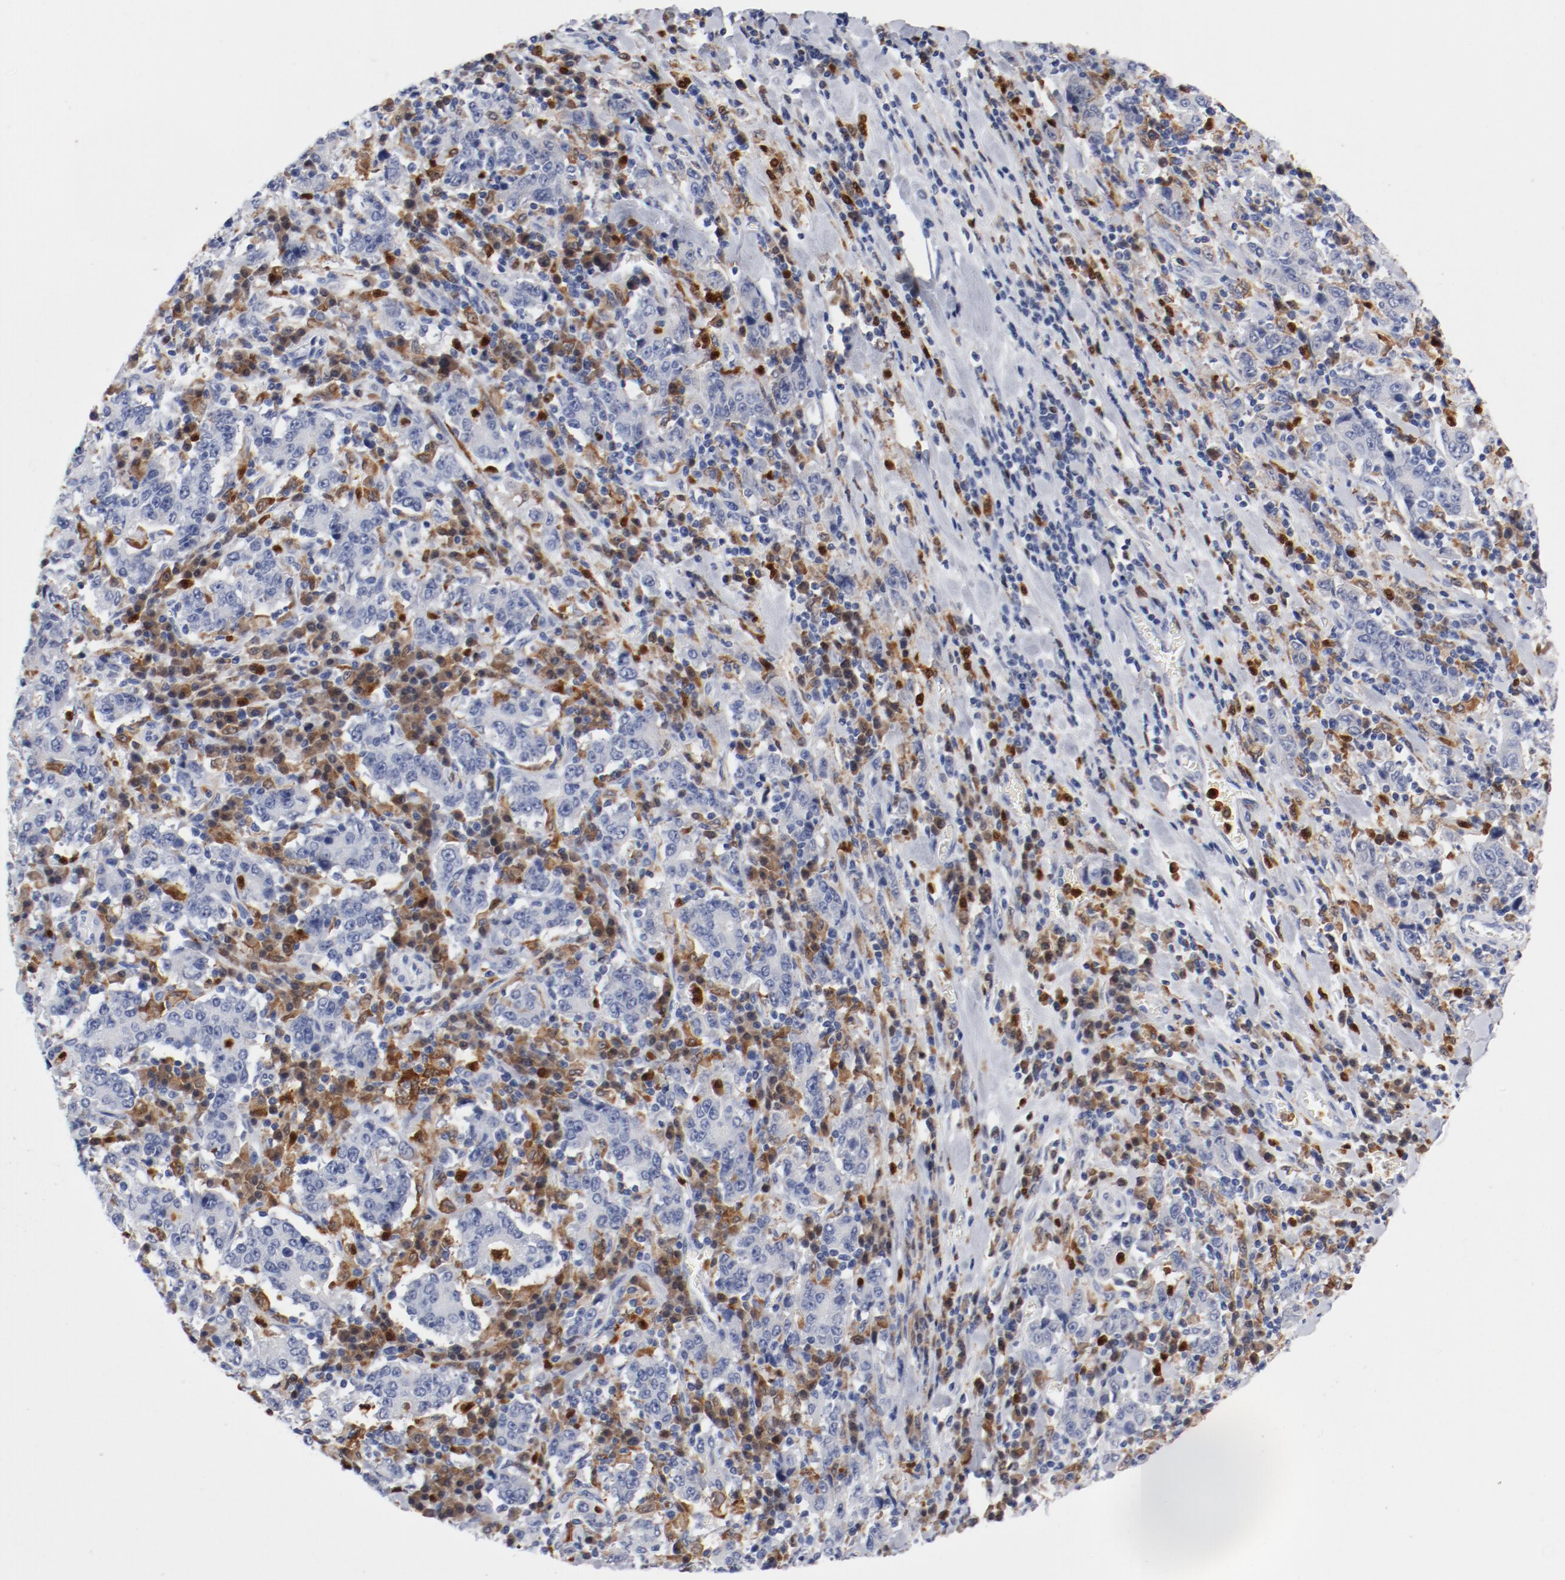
{"staining": {"intensity": "negative", "quantity": "none", "location": "none"}, "tissue": "stomach cancer", "cell_type": "Tumor cells", "image_type": "cancer", "snomed": [{"axis": "morphology", "description": "Normal tissue, NOS"}, {"axis": "morphology", "description": "Adenocarcinoma, NOS"}, {"axis": "topography", "description": "Stomach, upper"}, {"axis": "topography", "description": "Stomach"}], "caption": "An IHC image of stomach adenocarcinoma is shown. There is no staining in tumor cells of stomach adenocarcinoma.", "gene": "NCF1", "patient": {"sex": "male", "age": 59}}